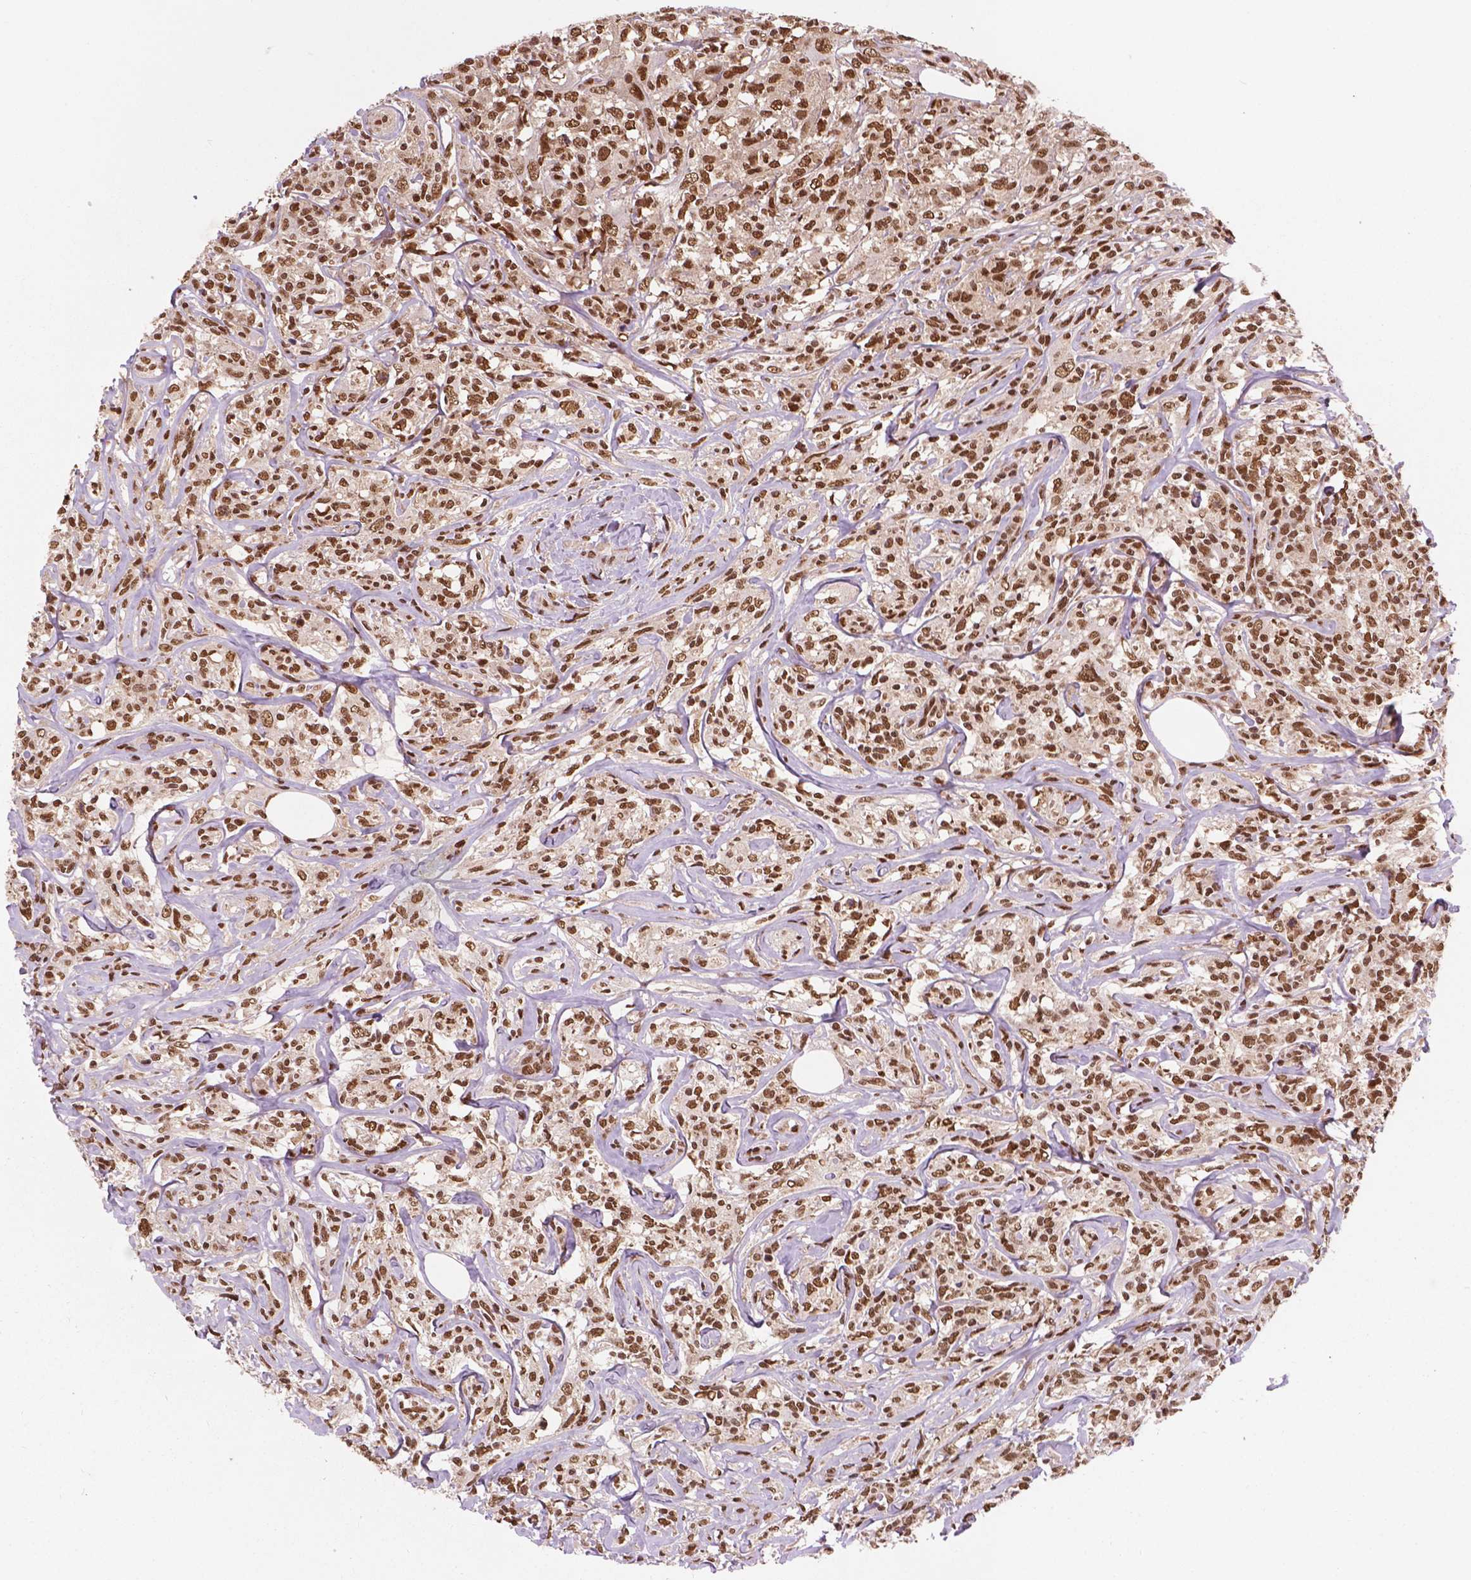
{"staining": {"intensity": "strong", "quantity": ">75%", "location": "nuclear"}, "tissue": "lymphoma", "cell_type": "Tumor cells", "image_type": "cancer", "snomed": [{"axis": "morphology", "description": "Malignant lymphoma, non-Hodgkin's type, High grade"}, {"axis": "topography", "description": "Lymph node"}], "caption": "This is an image of immunohistochemistry (IHC) staining of lymphoma, which shows strong staining in the nuclear of tumor cells.", "gene": "SIRT6", "patient": {"sex": "female", "age": 84}}